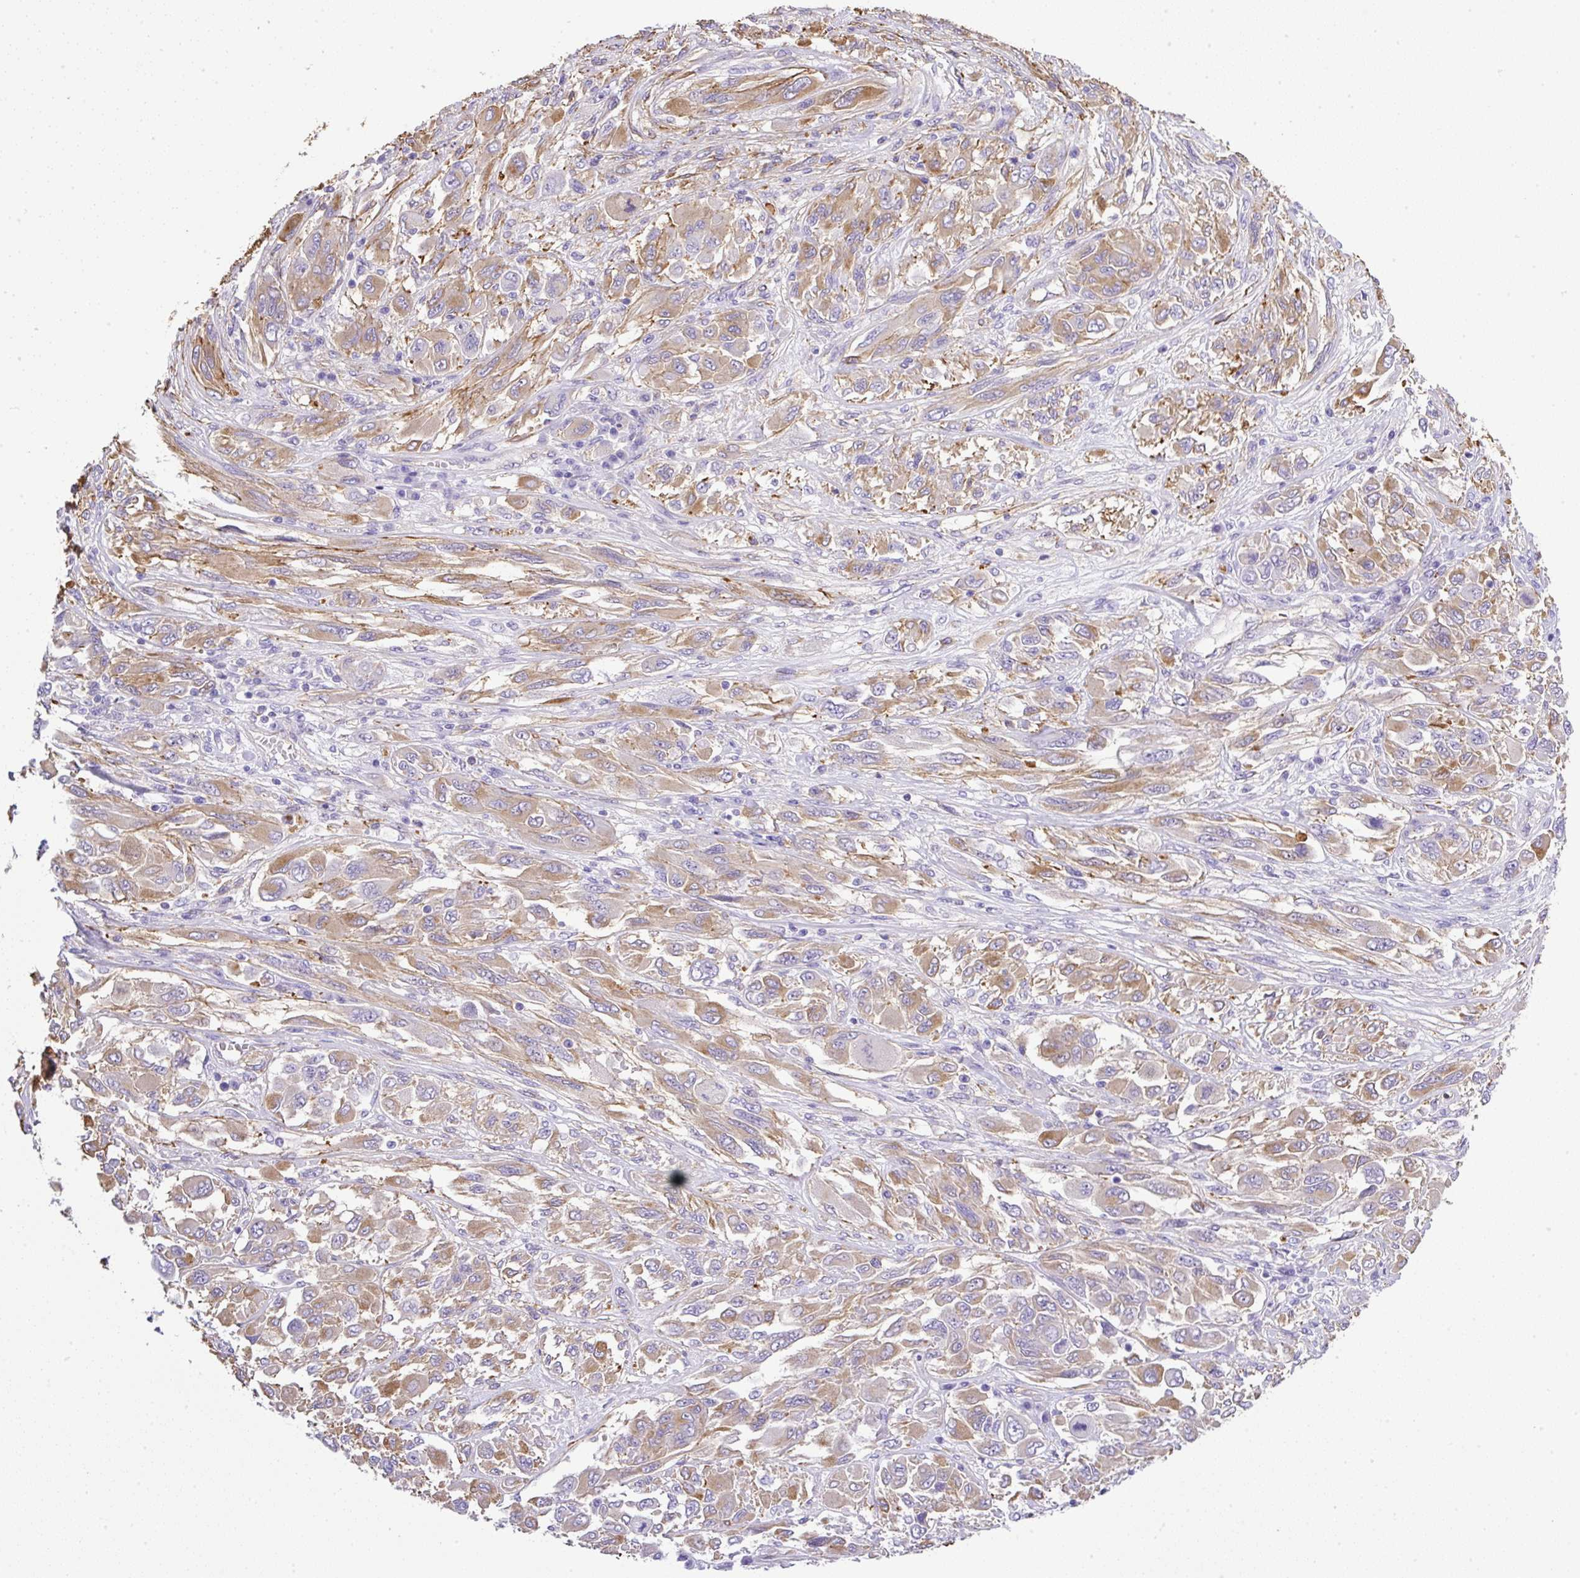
{"staining": {"intensity": "moderate", "quantity": "25%-75%", "location": "cytoplasmic/membranous"}, "tissue": "melanoma", "cell_type": "Tumor cells", "image_type": "cancer", "snomed": [{"axis": "morphology", "description": "Malignant melanoma, NOS"}, {"axis": "topography", "description": "Skin"}], "caption": "Tumor cells demonstrate medium levels of moderate cytoplasmic/membranous expression in approximately 25%-75% of cells in human melanoma.", "gene": "MAGEB5", "patient": {"sex": "female", "age": 91}}